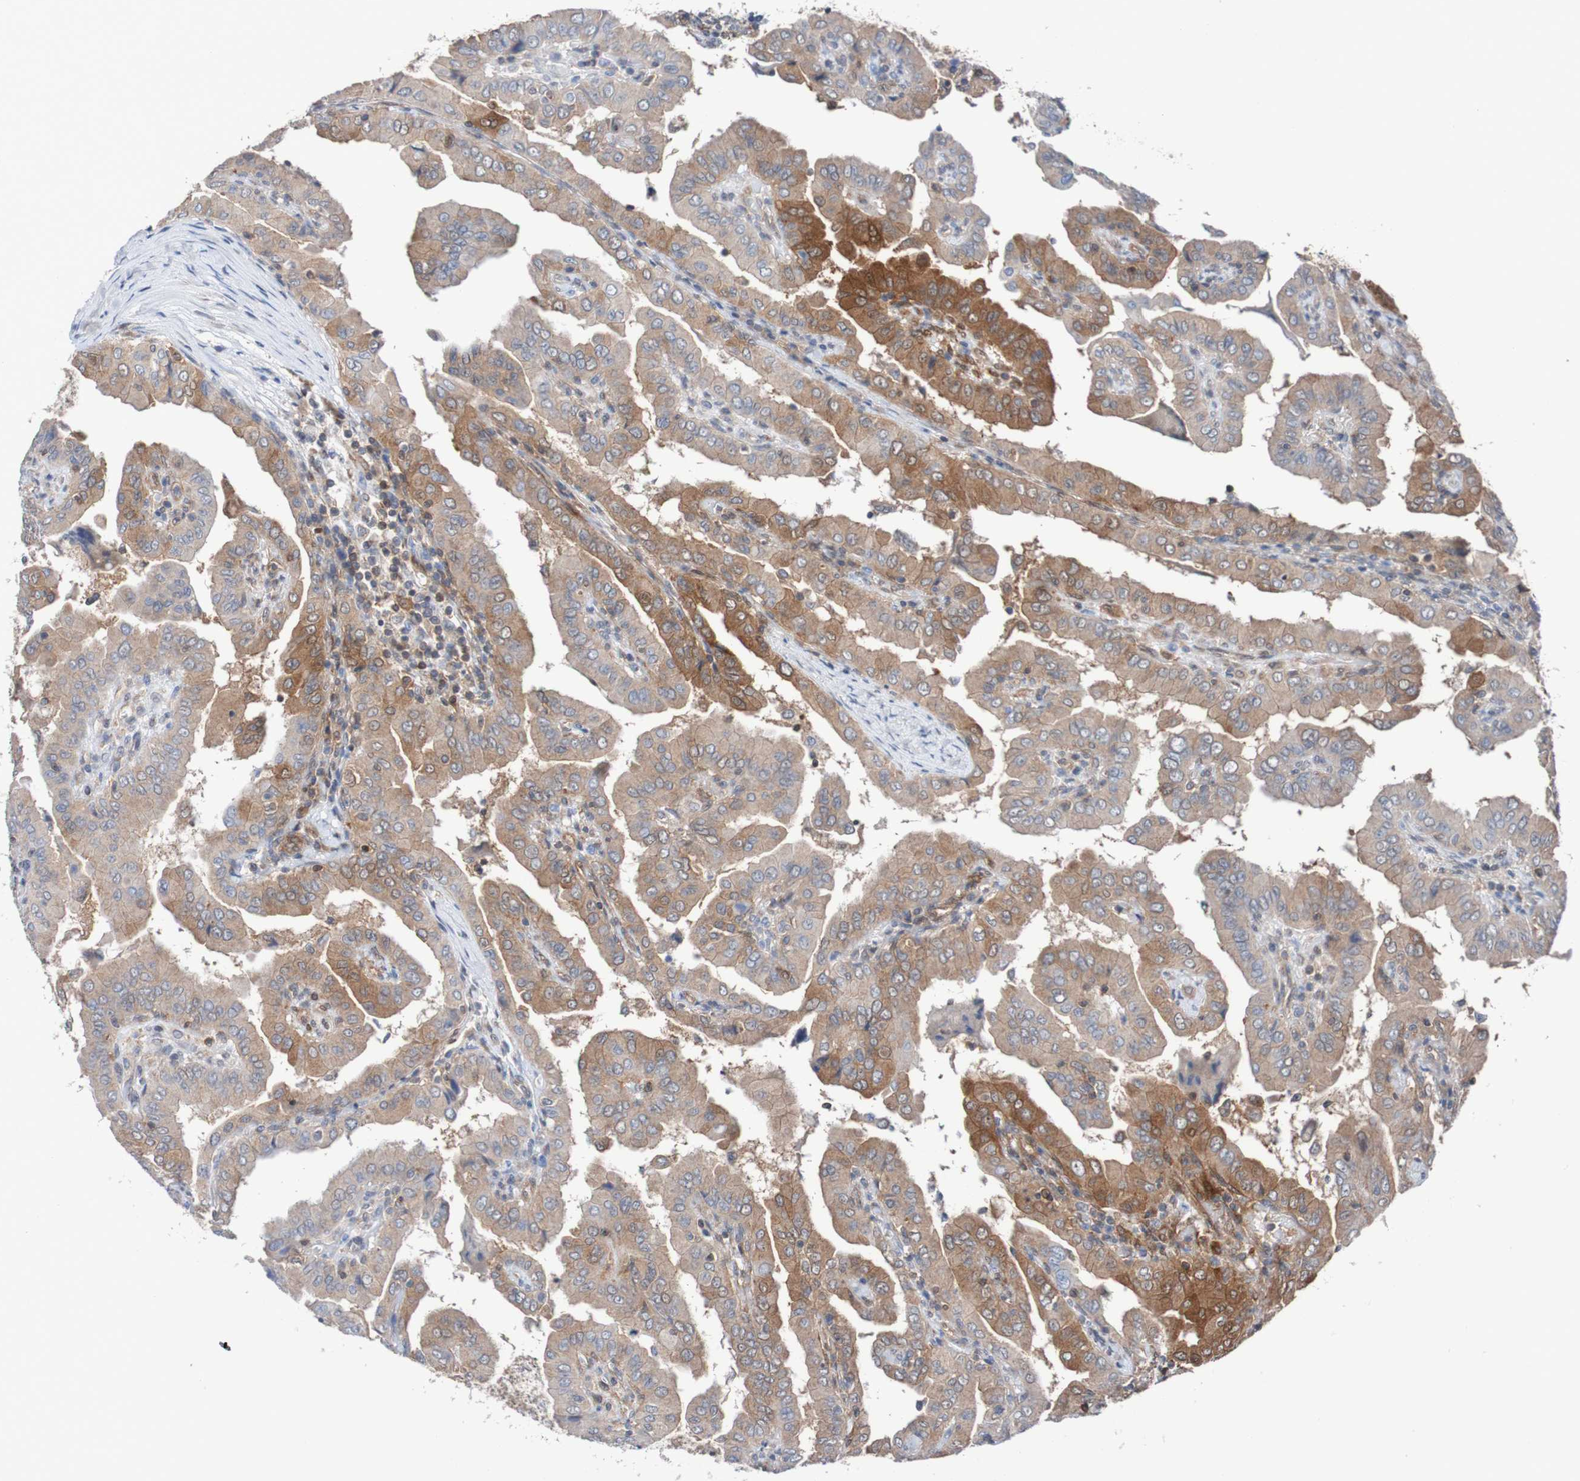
{"staining": {"intensity": "moderate", "quantity": "<25%", "location": "cytoplasmic/membranous"}, "tissue": "thyroid cancer", "cell_type": "Tumor cells", "image_type": "cancer", "snomed": [{"axis": "morphology", "description": "Papillary adenocarcinoma, NOS"}, {"axis": "topography", "description": "Thyroid gland"}], "caption": "Human papillary adenocarcinoma (thyroid) stained with a protein marker demonstrates moderate staining in tumor cells.", "gene": "RIGI", "patient": {"sex": "male", "age": 33}}